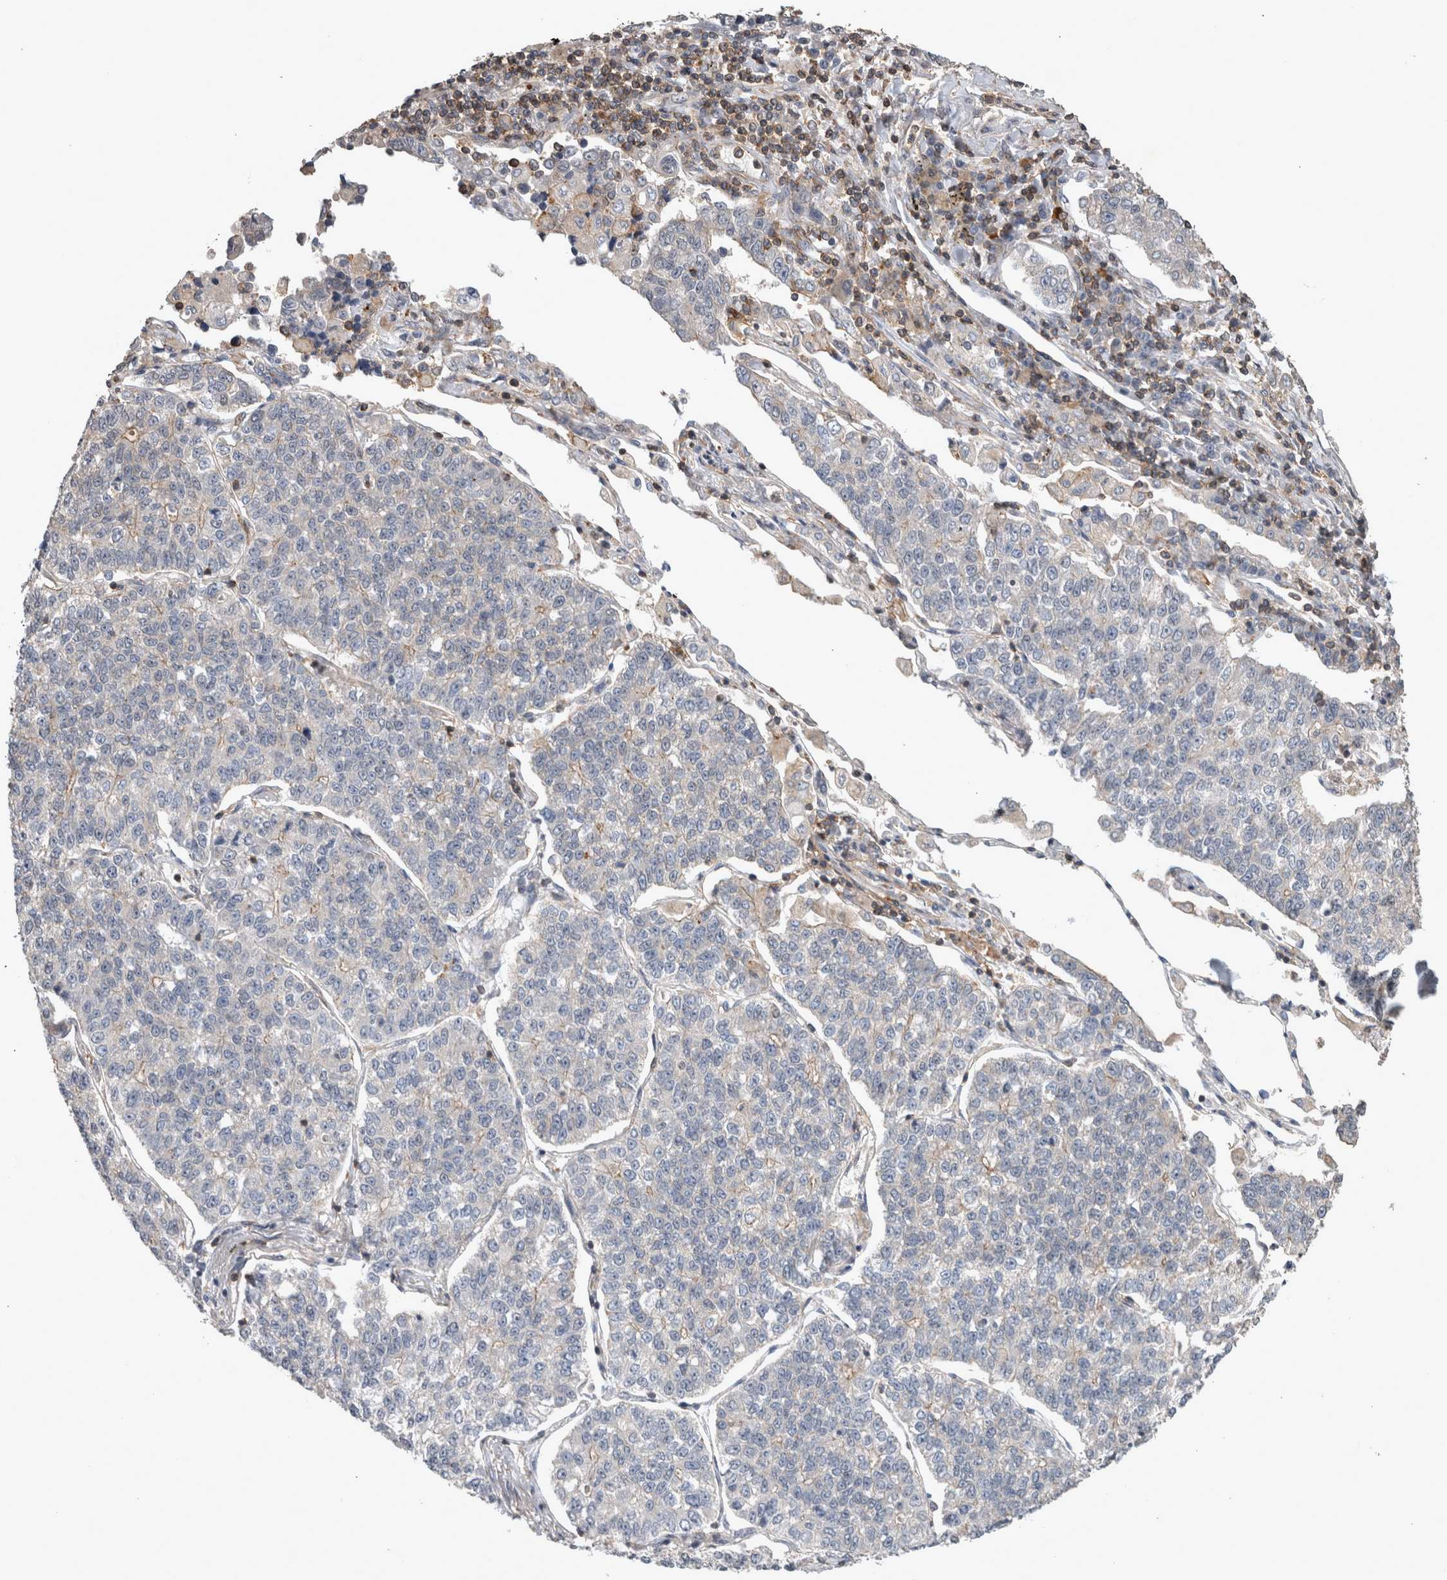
{"staining": {"intensity": "negative", "quantity": "none", "location": "none"}, "tissue": "lung cancer", "cell_type": "Tumor cells", "image_type": "cancer", "snomed": [{"axis": "morphology", "description": "Adenocarcinoma, NOS"}, {"axis": "topography", "description": "Lung"}], "caption": "IHC of lung cancer shows no expression in tumor cells.", "gene": "SPATA48", "patient": {"sex": "male", "age": 49}}